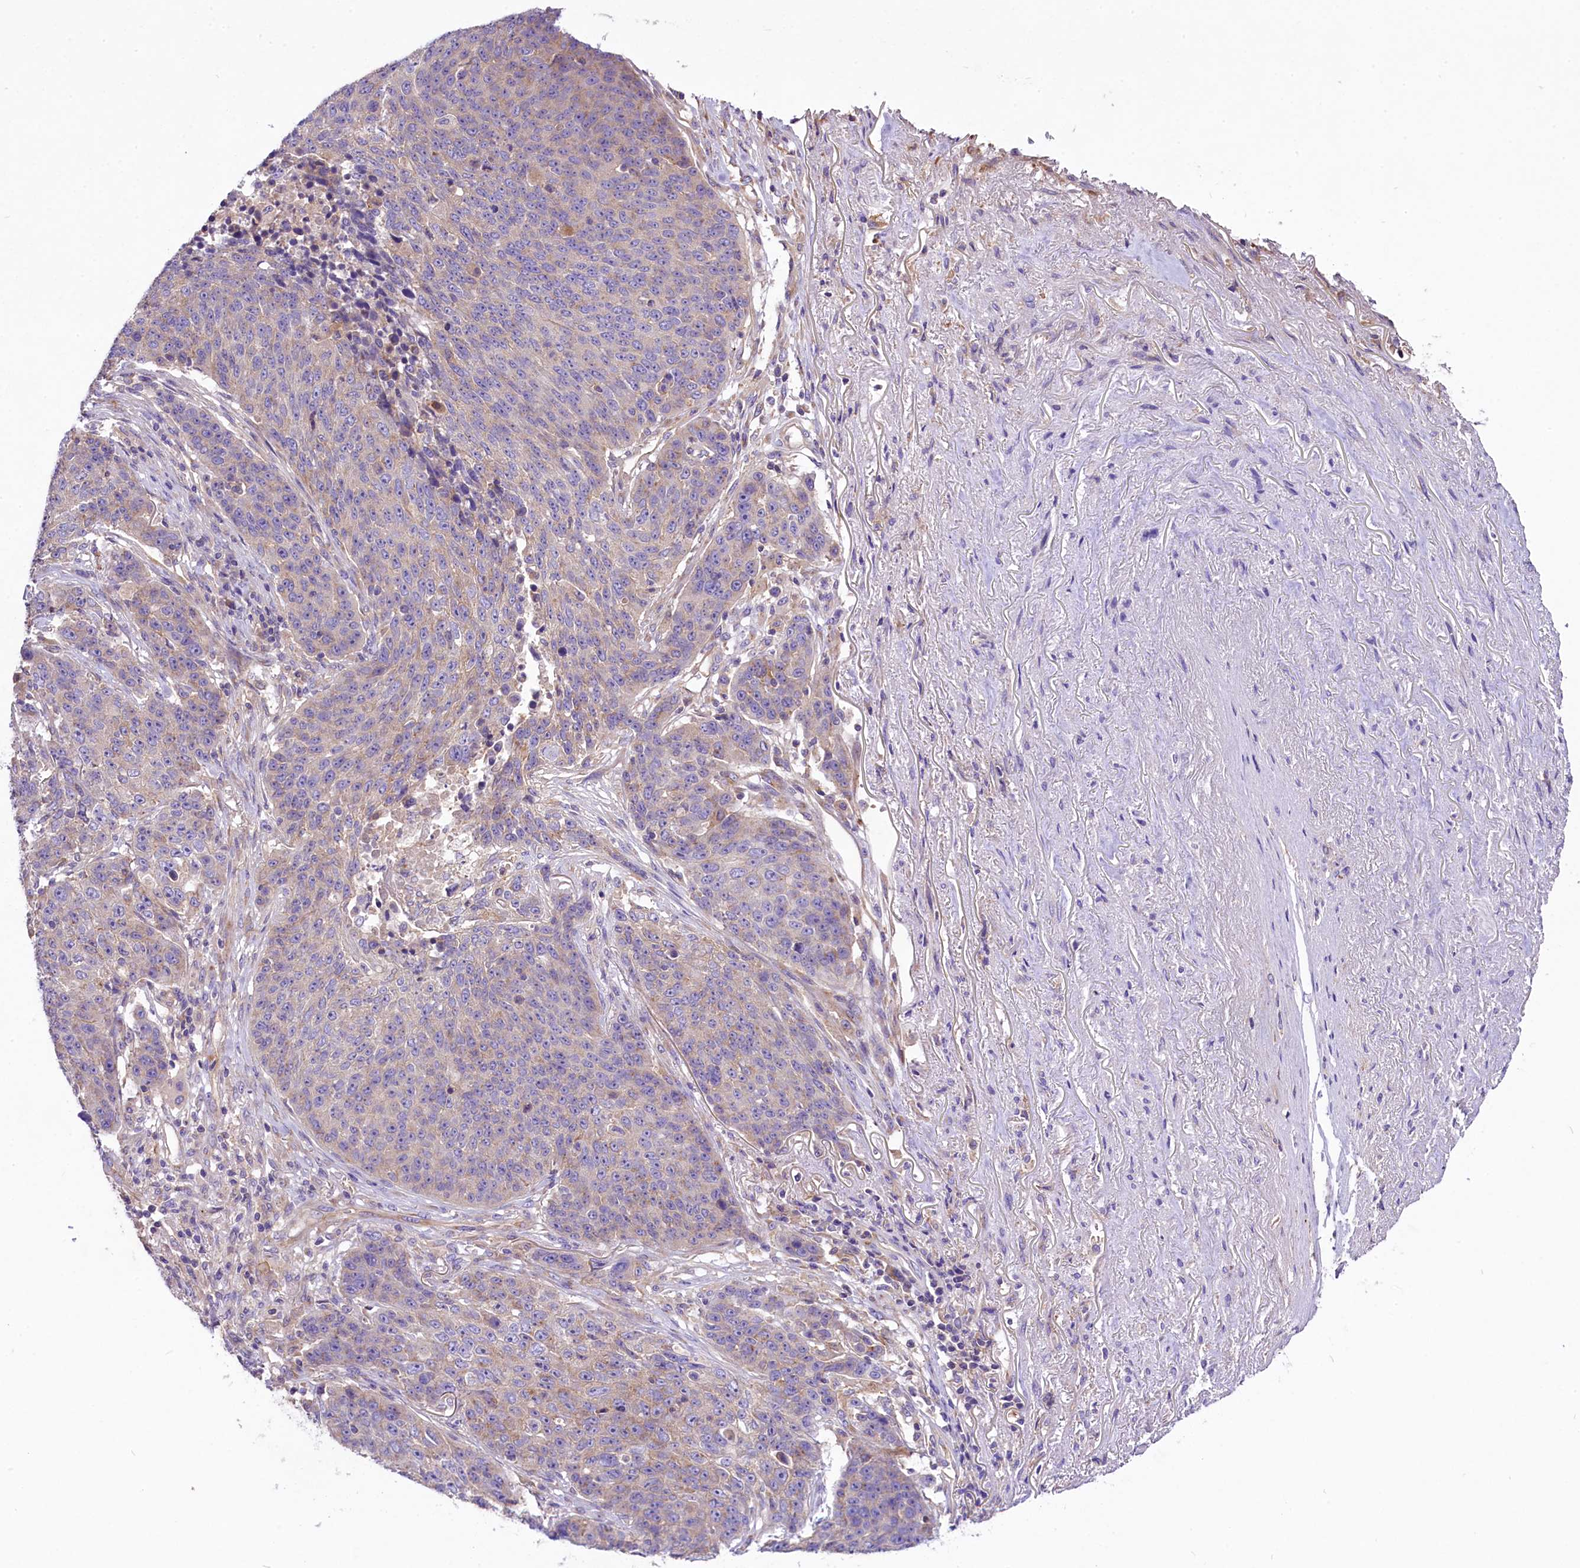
{"staining": {"intensity": "negative", "quantity": "none", "location": "none"}, "tissue": "lung cancer", "cell_type": "Tumor cells", "image_type": "cancer", "snomed": [{"axis": "morphology", "description": "Normal tissue, NOS"}, {"axis": "morphology", "description": "Squamous cell carcinoma, NOS"}, {"axis": "topography", "description": "Lymph node"}, {"axis": "topography", "description": "Lung"}], "caption": "This photomicrograph is of lung cancer (squamous cell carcinoma) stained with immunohistochemistry (IHC) to label a protein in brown with the nuclei are counter-stained blue. There is no expression in tumor cells.", "gene": "PEMT", "patient": {"sex": "male", "age": 66}}